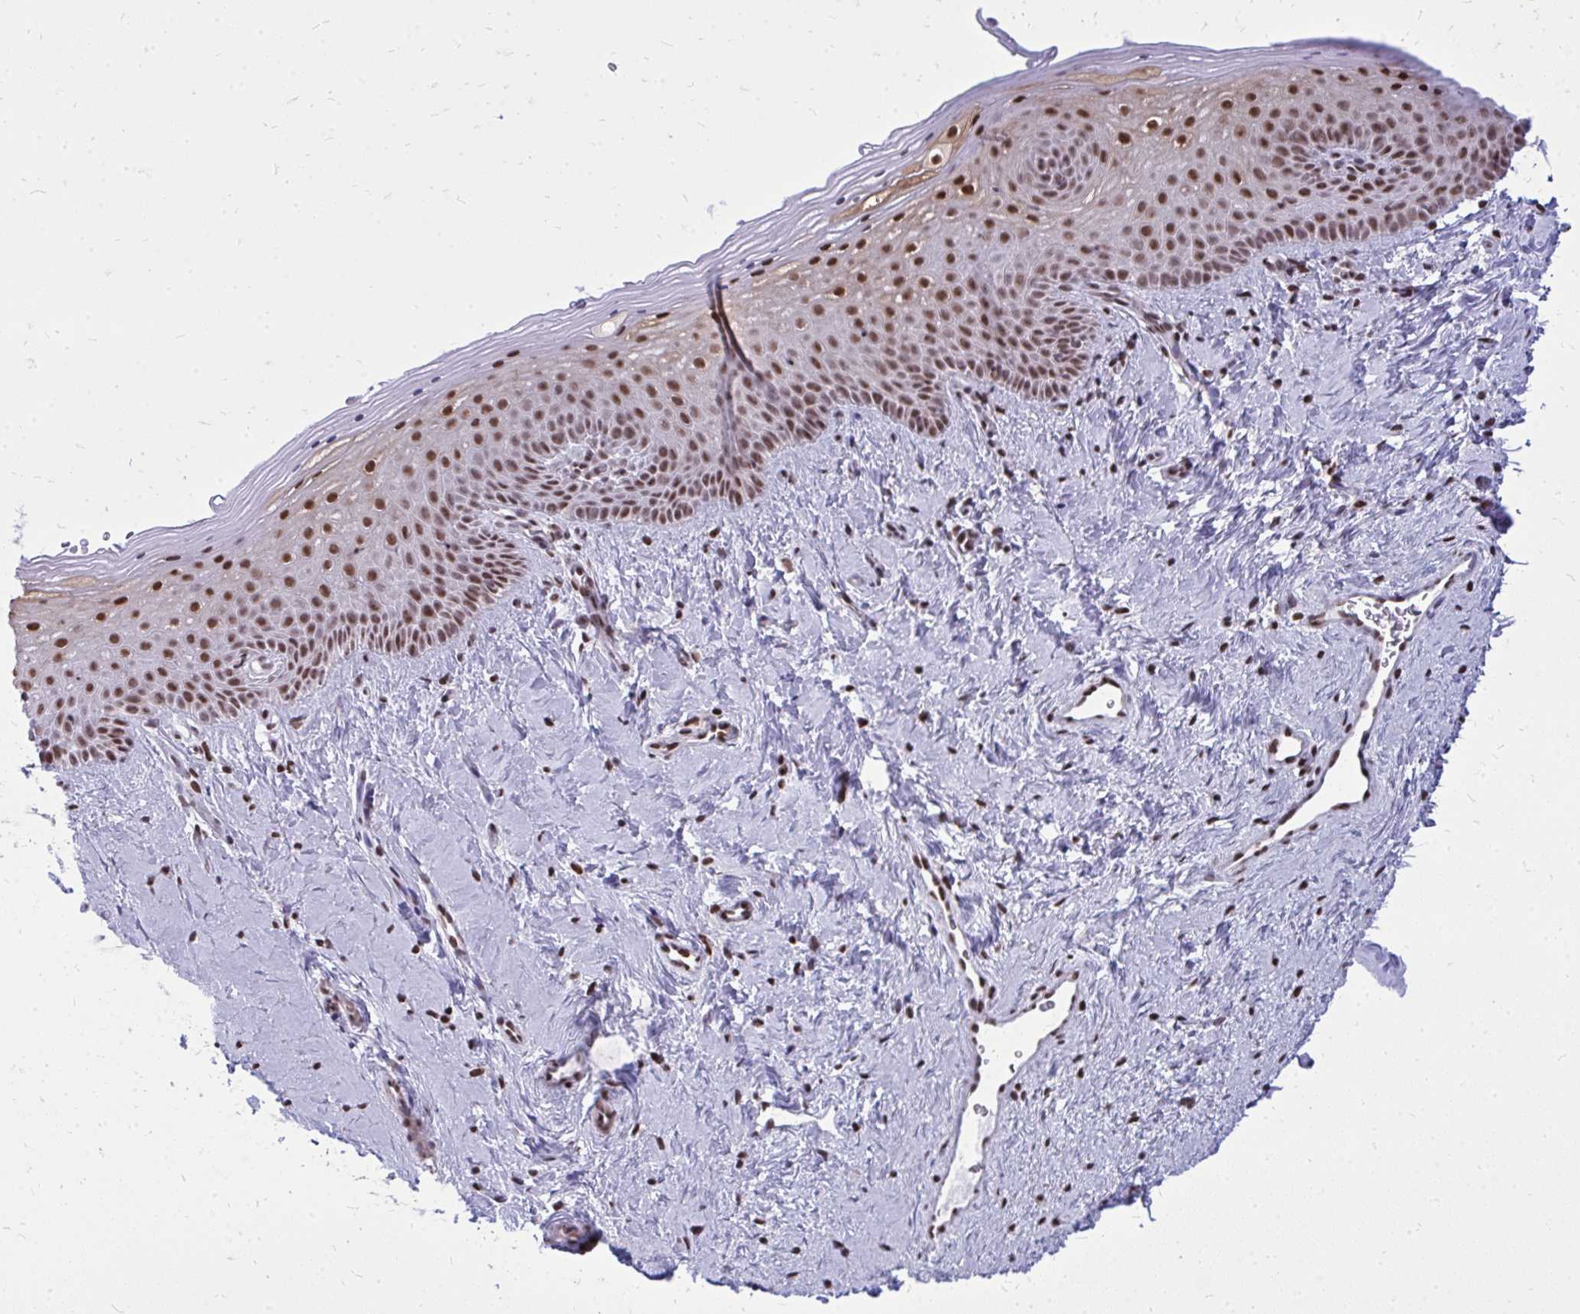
{"staining": {"intensity": "strong", "quantity": ">75%", "location": "nuclear"}, "tissue": "vagina", "cell_type": "Squamous epithelial cells", "image_type": "normal", "snomed": [{"axis": "morphology", "description": "Normal tissue, NOS"}, {"axis": "topography", "description": "Vagina"}], "caption": "Squamous epithelial cells display strong nuclear staining in about >75% of cells in normal vagina.", "gene": "TBL1Y", "patient": {"sex": "female", "age": 51}}